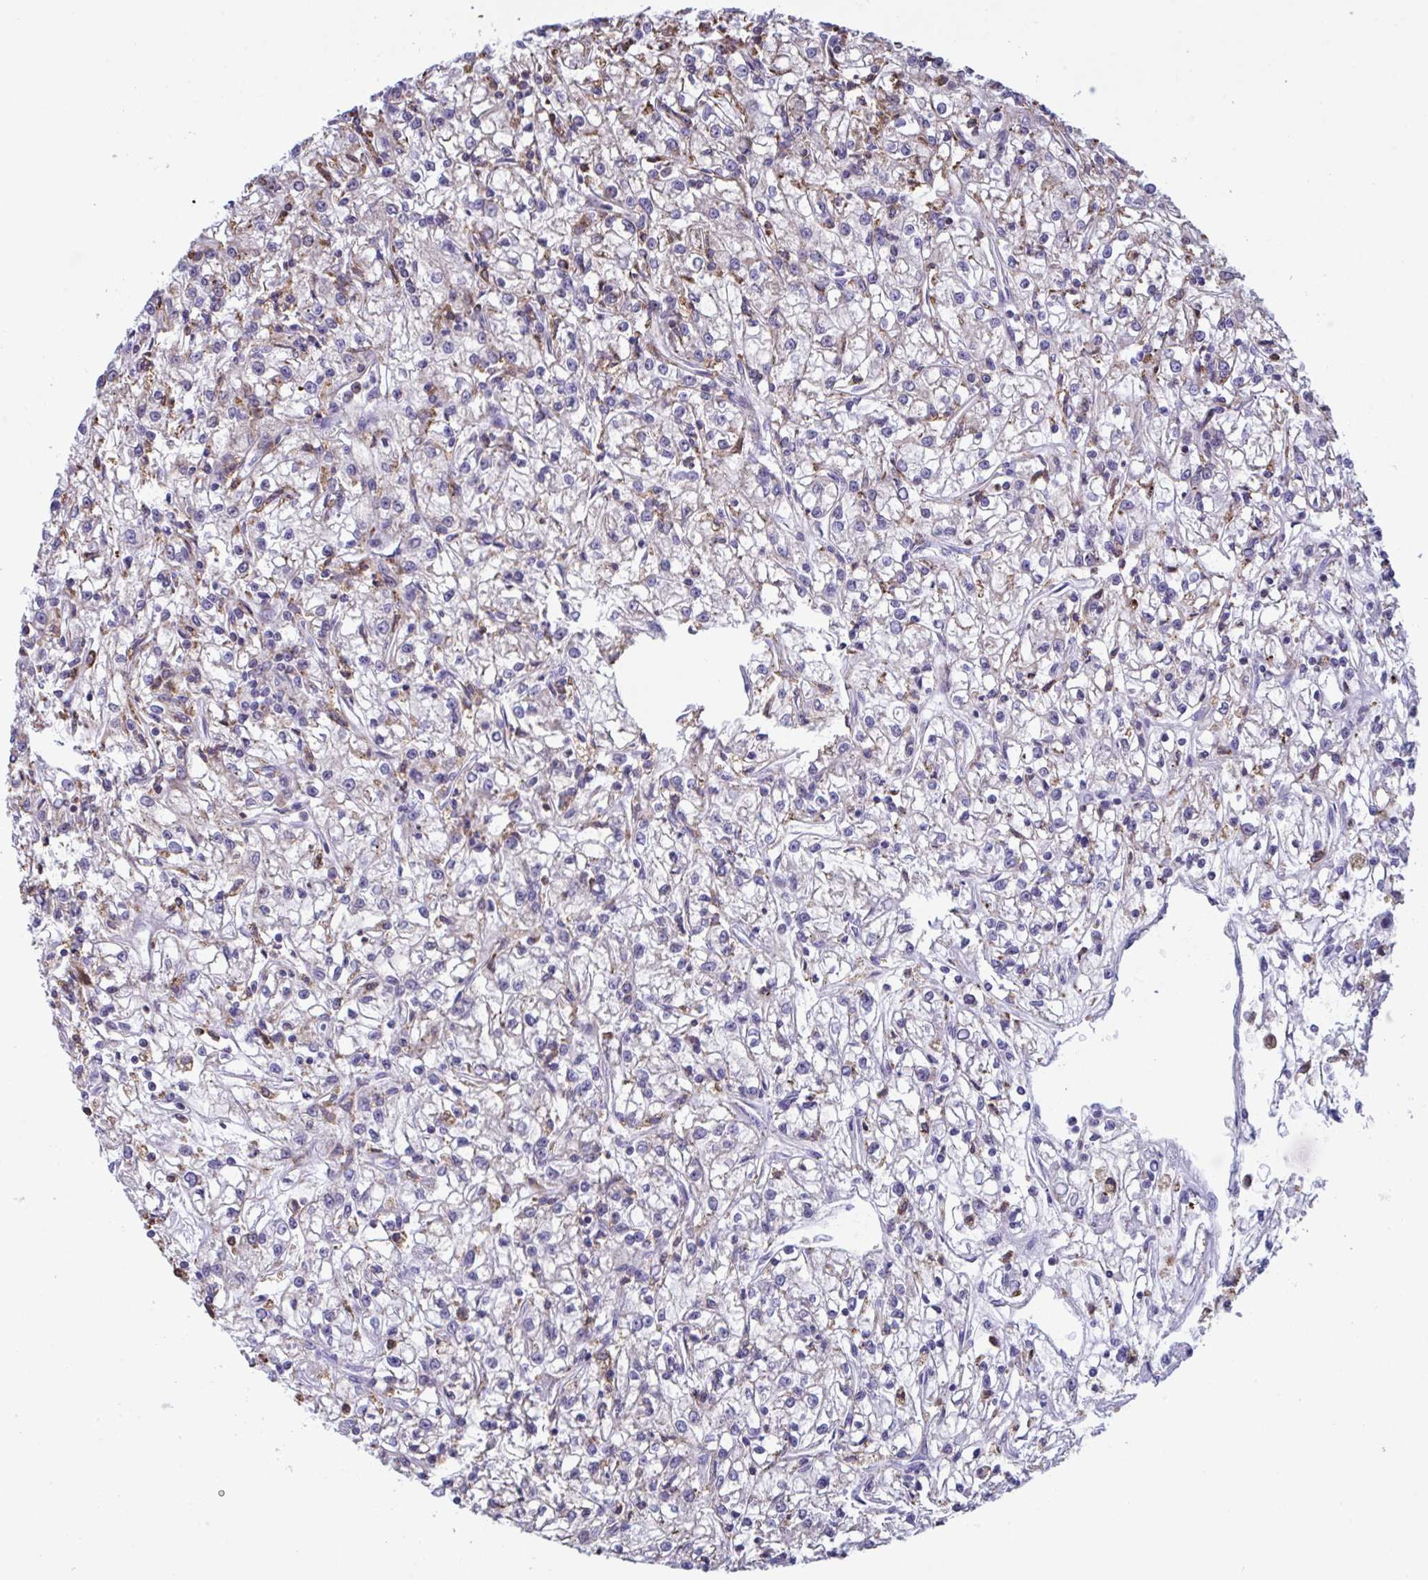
{"staining": {"intensity": "negative", "quantity": "none", "location": "none"}, "tissue": "renal cancer", "cell_type": "Tumor cells", "image_type": "cancer", "snomed": [{"axis": "morphology", "description": "Adenocarcinoma, NOS"}, {"axis": "topography", "description": "Kidney"}], "caption": "High power microscopy photomicrograph of an immunohistochemistry image of renal adenocarcinoma, revealing no significant expression in tumor cells.", "gene": "PEAK3", "patient": {"sex": "female", "age": 59}}